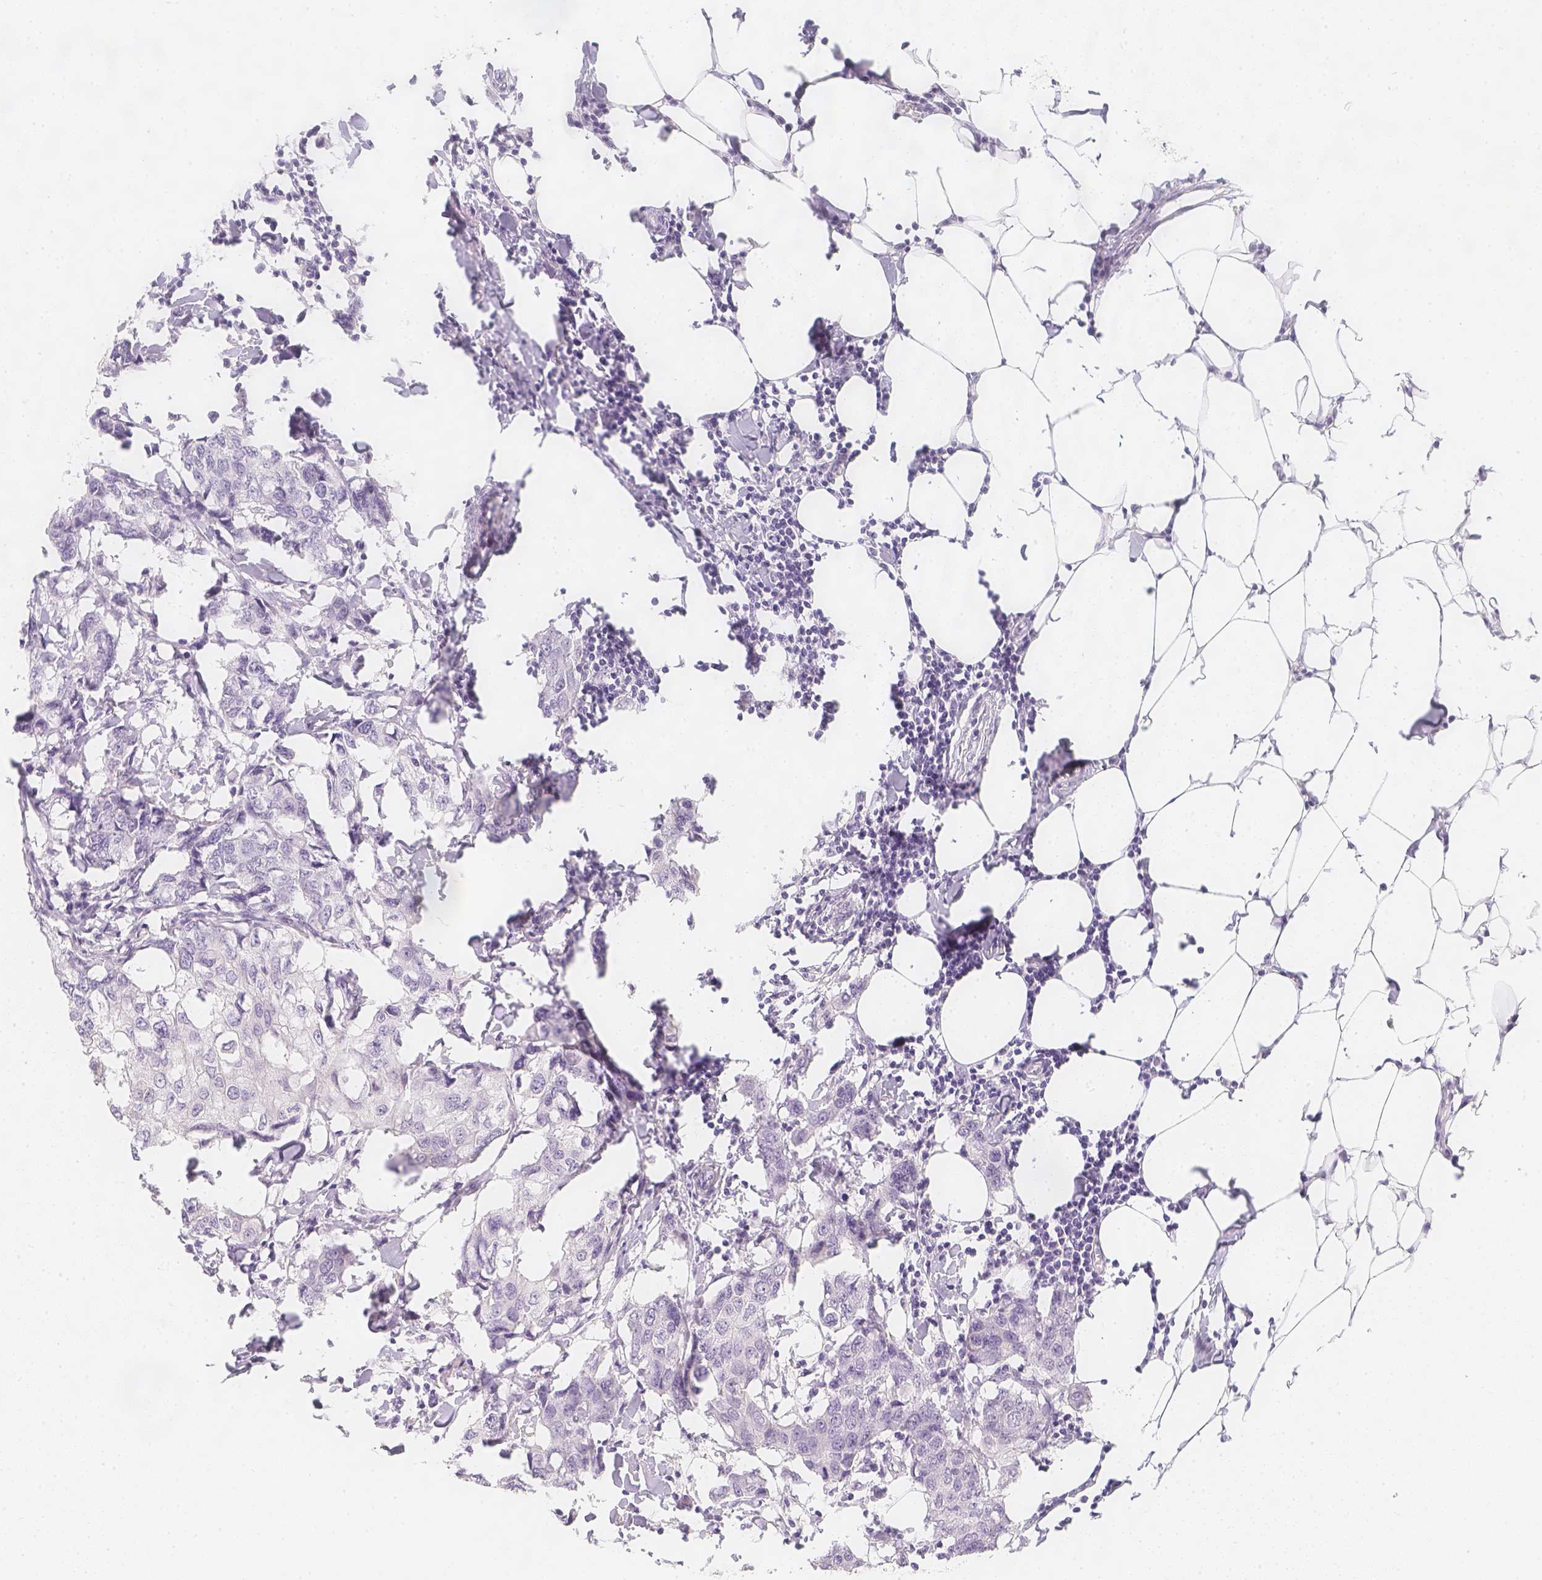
{"staining": {"intensity": "negative", "quantity": "none", "location": "none"}, "tissue": "breast cancer", "cell_type": "Tumor cells", "image_type": "cancer", "snomed": [{"axis": "morphology", "description": "Duct carcinoma"}, {"axis": "topography", "description": "Breast"}], "caption": "Breast cancer stained for a protein using IHC reveals no staining tumor cells.", "gene": "SLC18A1", "patient": {"sex": "female", "age": 27}}